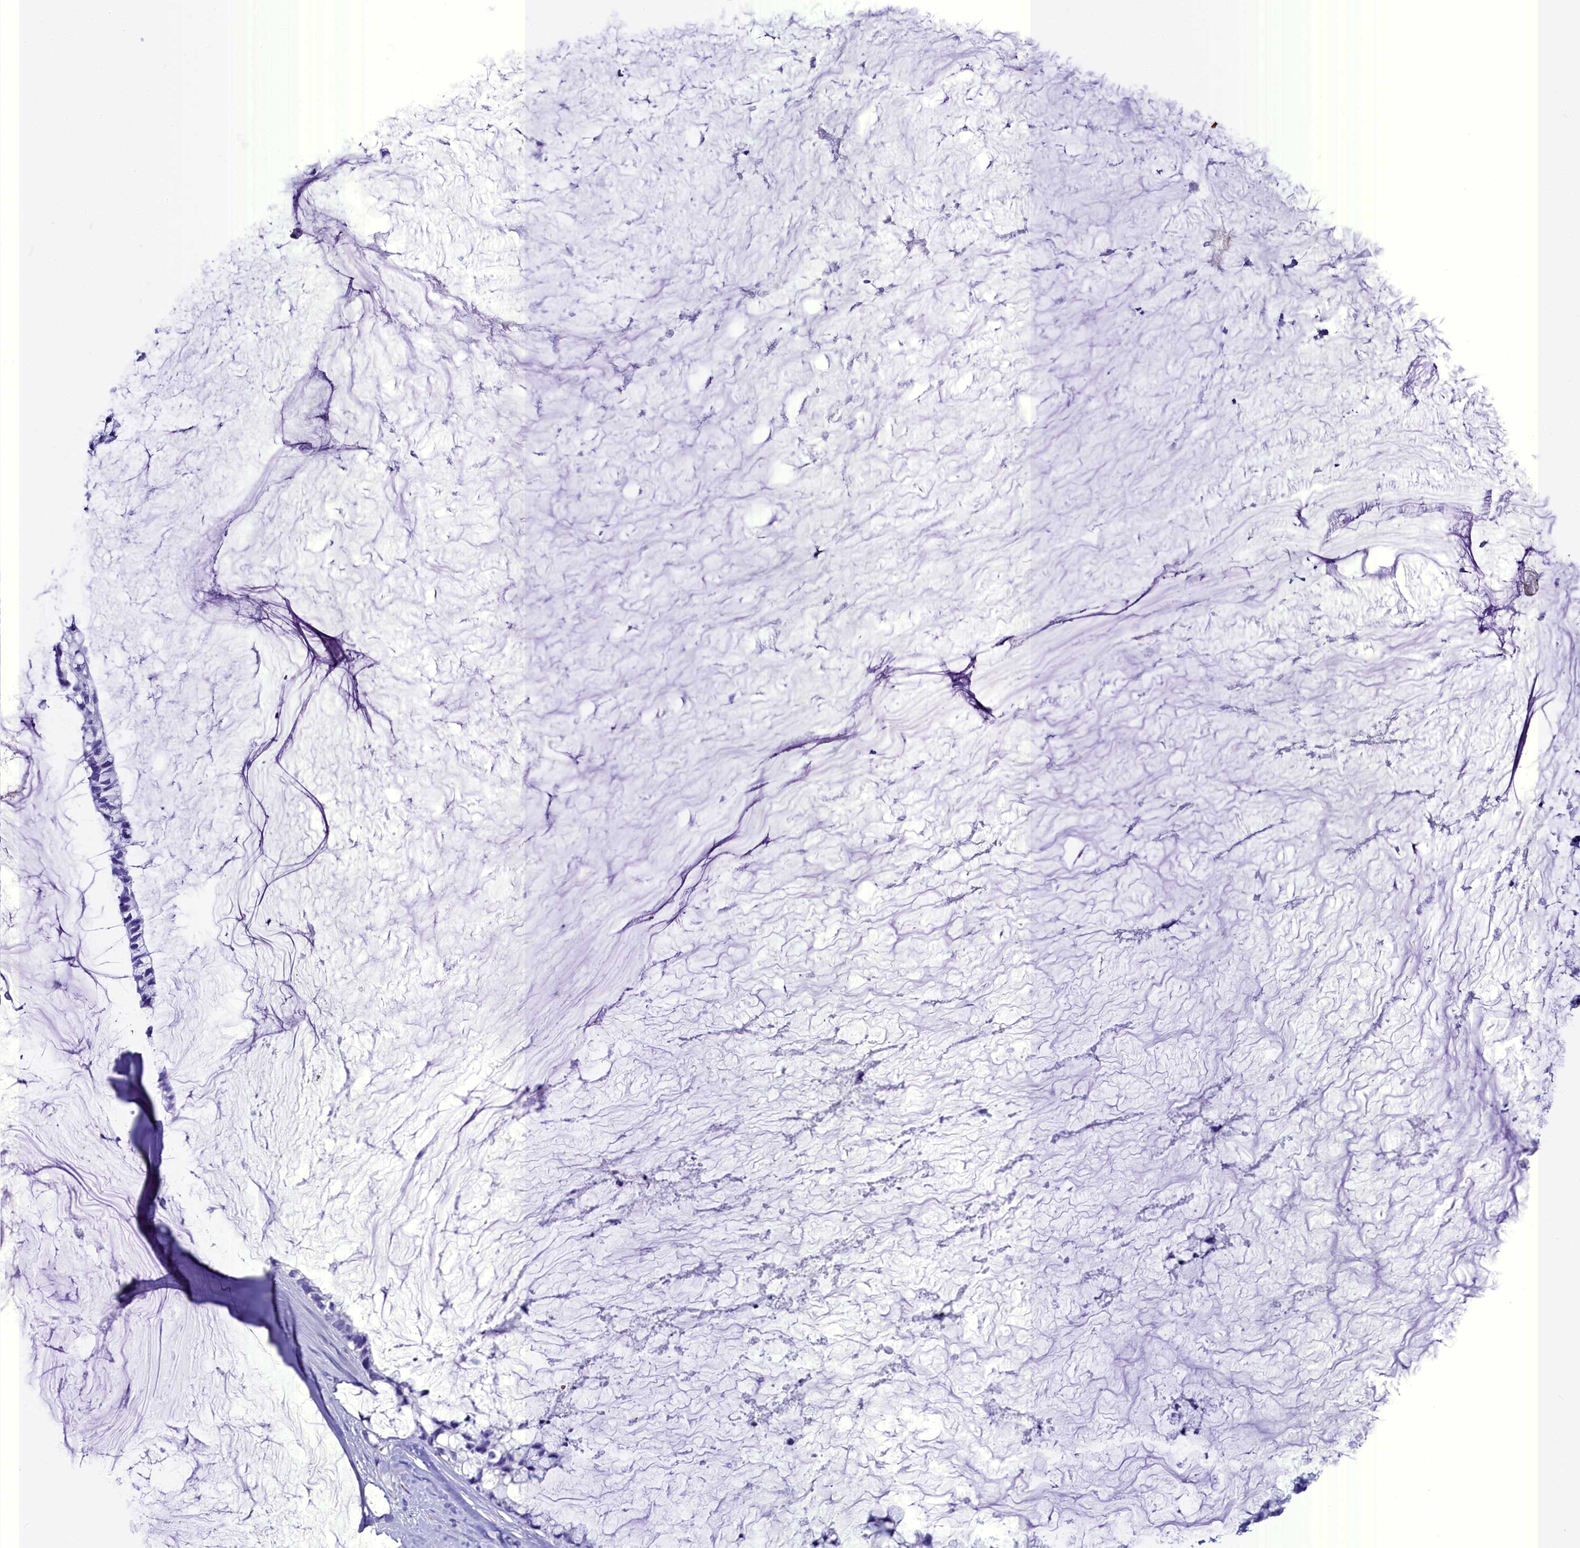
{"staining": {"intensity": "negative", "quantity": "none", "location": "none"}, "tissue": "ovarian cancer", "cell_type": "Tumor cells", "image_type": "cancer", "snomed": [{"axis": "morphology", "description": "Cystadenocarcinoma, mucinous, NOS"}, {"axis": "topography", "description": "Ovary"}], "caption": "There is no significant expression in tumor cells of ovarian cancer. The staining is performed using DAB brown chromogen with nuclei counter-stained in using hematoxylin.", "gene": "AP3B2", "patient": {"sex": "female", "age": 39}}